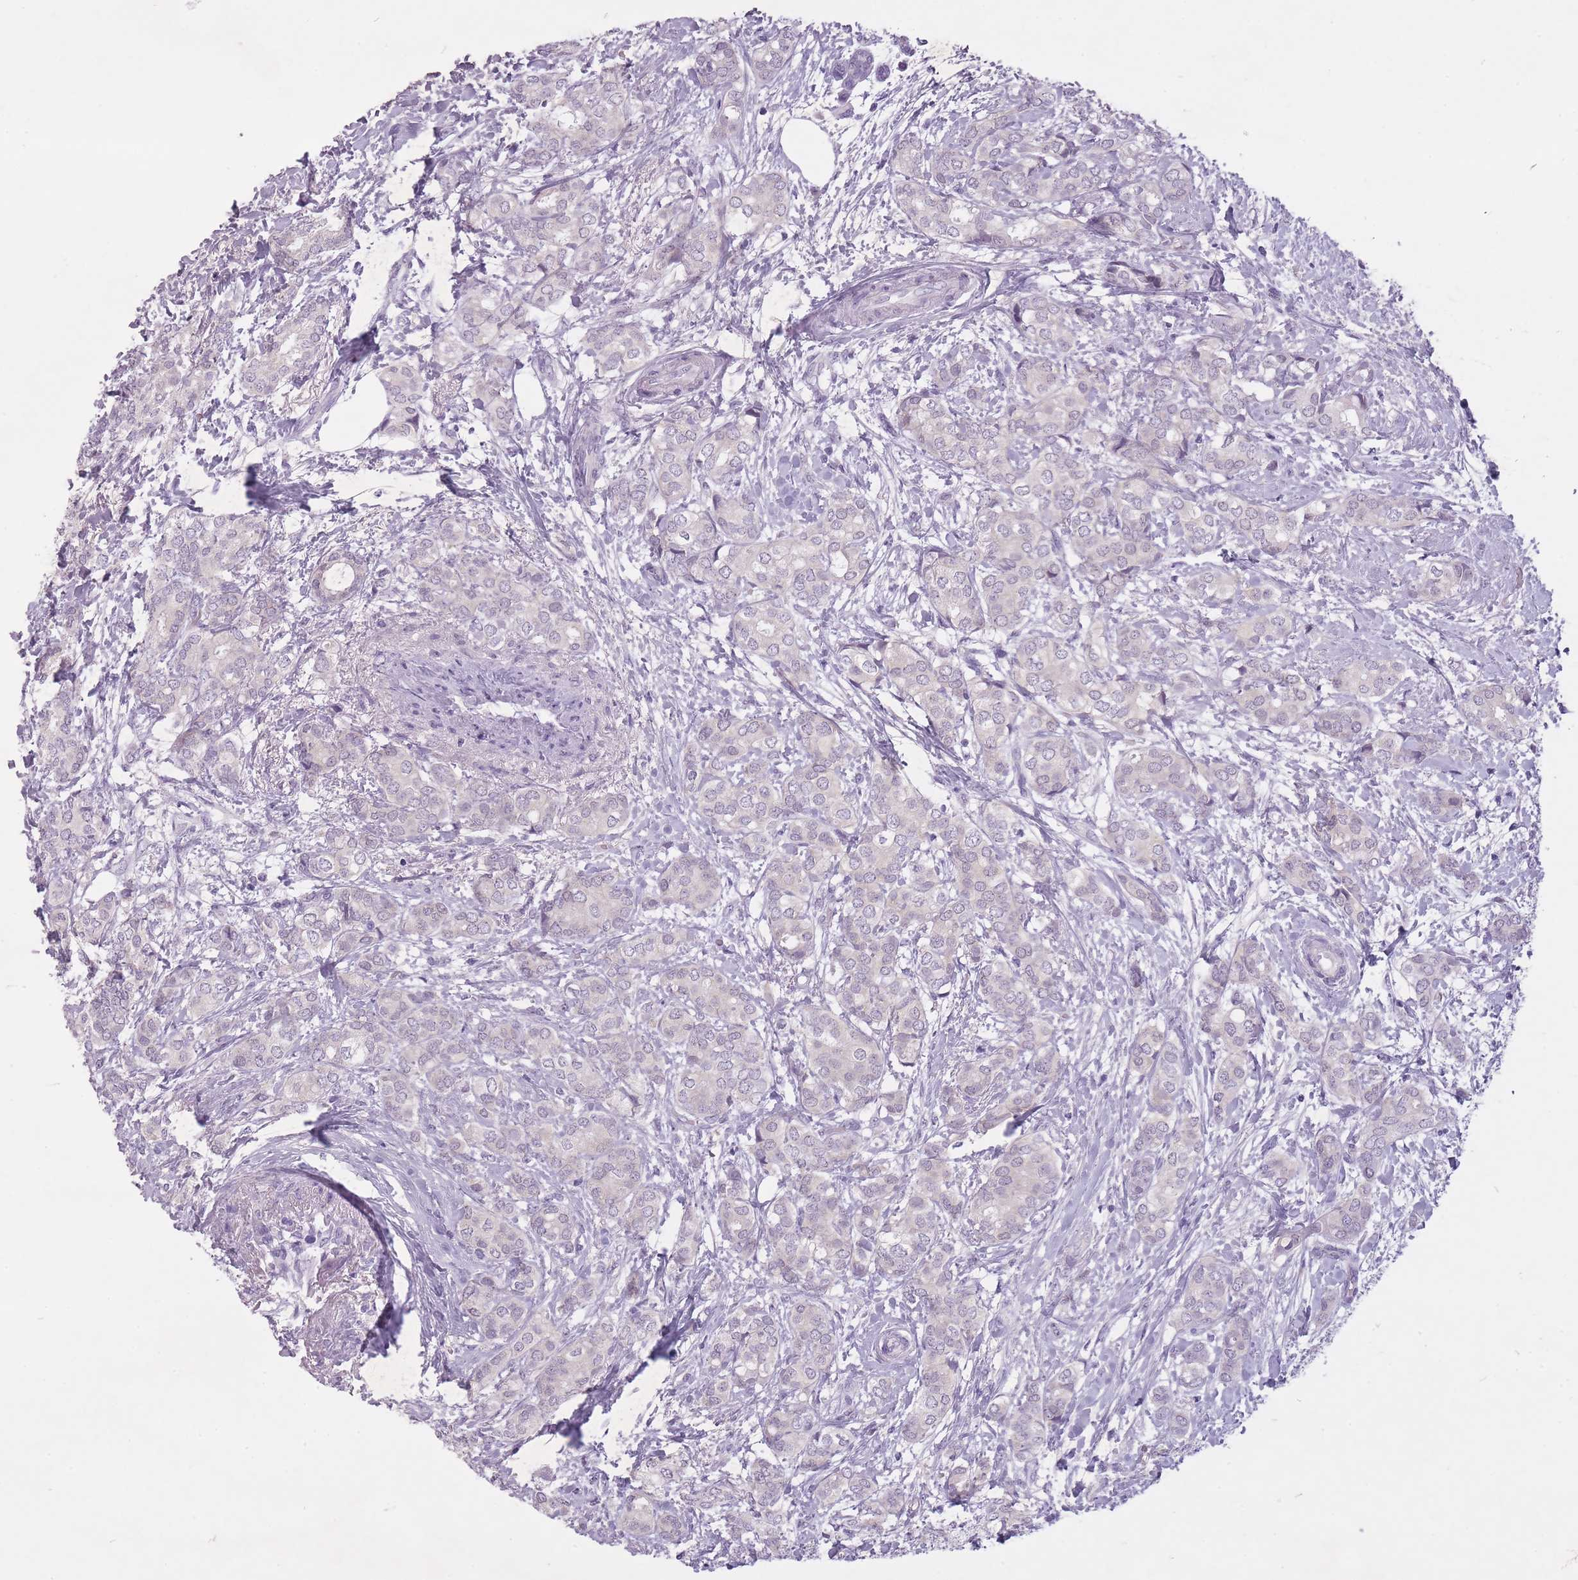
{"staining": {"intensity": "negative", "quantity": "none", "location": "none"}, "tissue": "breast cancer", "cell_type": "Tumor cells", "image_type": "cancer", "snomed": [{"axis": "morphology", "description": "Duct carcinoma"}, {"axis": "topography", "description": "Breast"}], "caption": "The photomicrograph demonstrates no staining of tumor cells in breast cancer.", "gene": "FAM43B", "patient": {"sex": "female", "age": 73}}